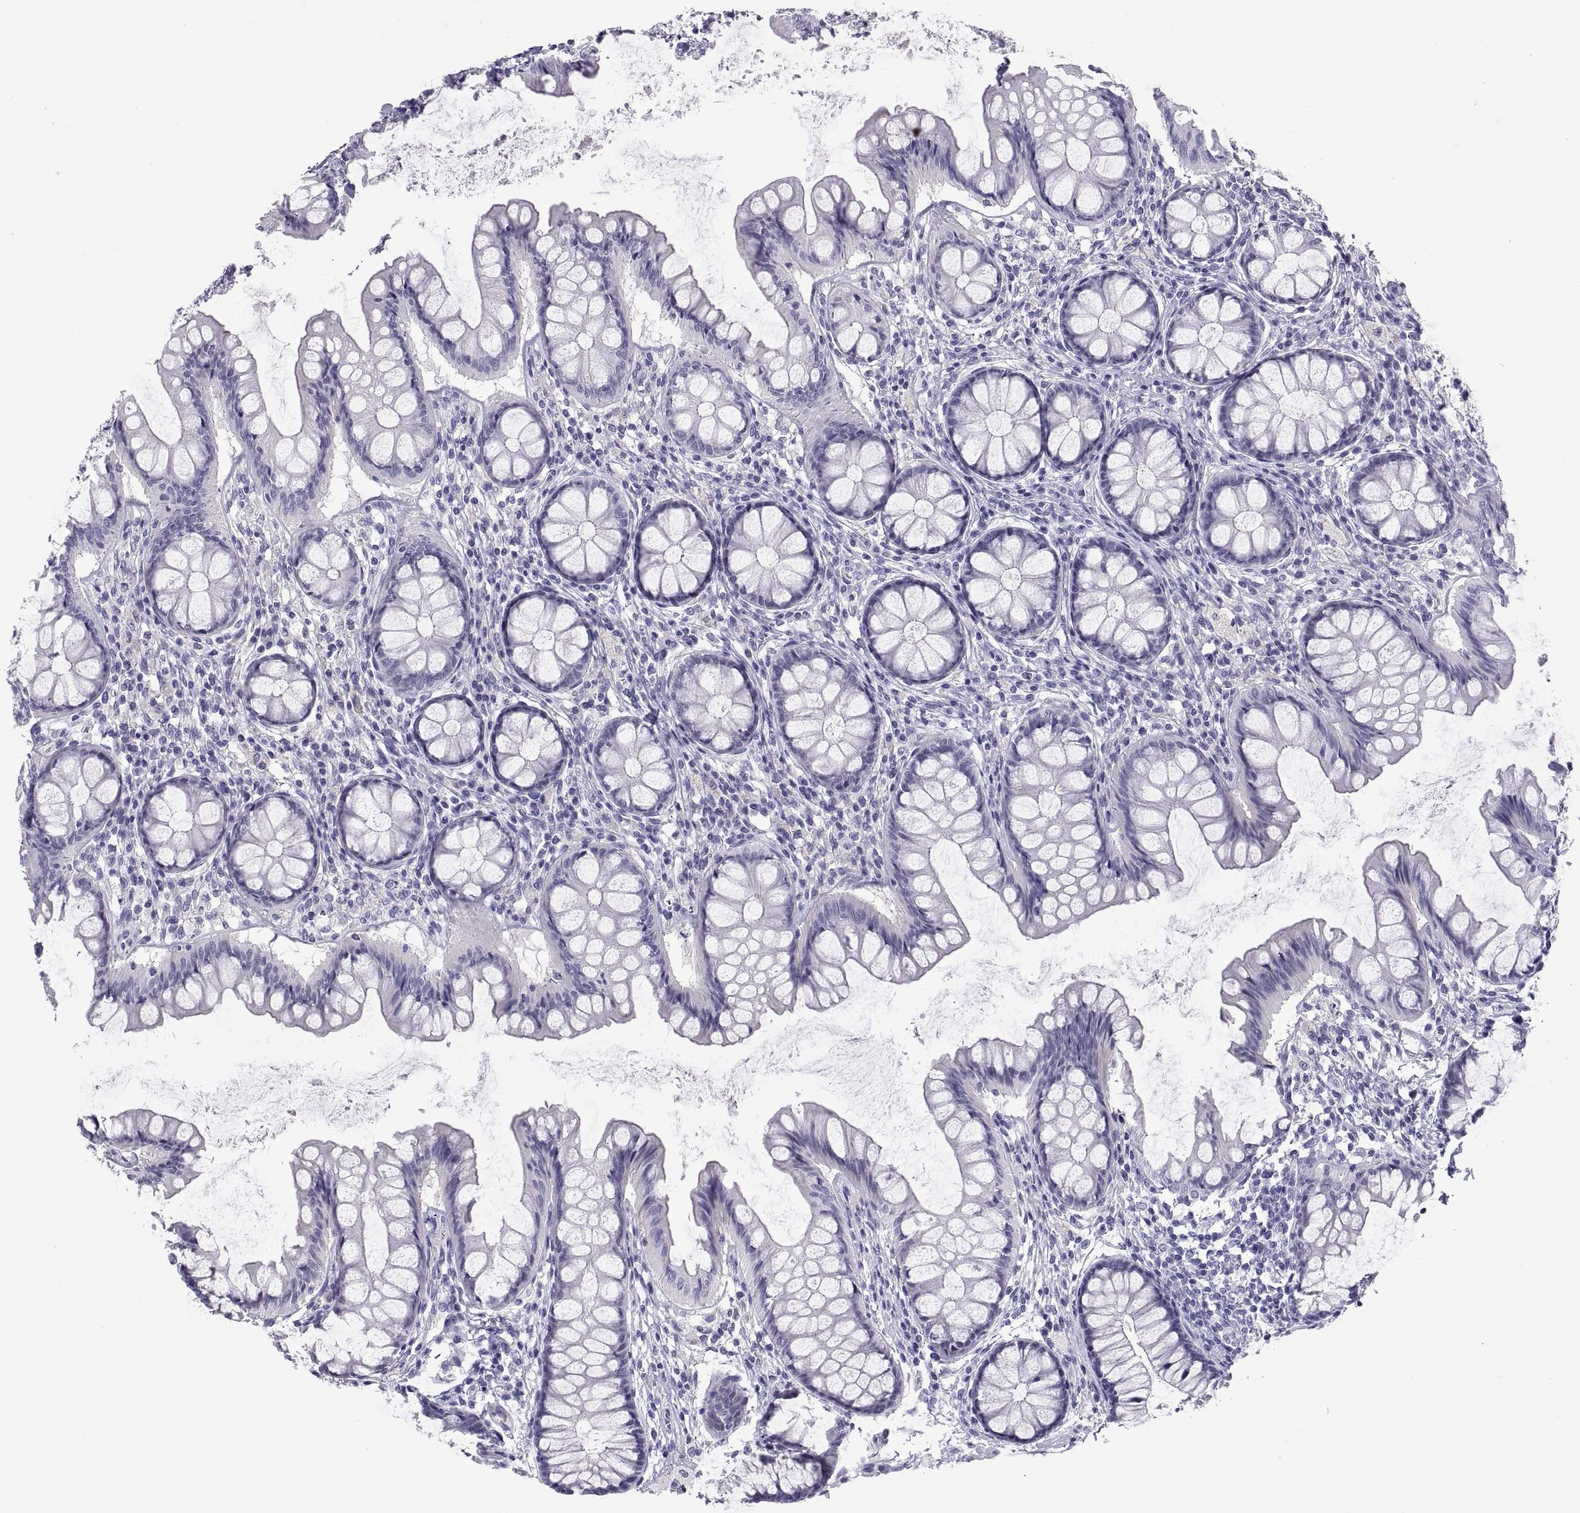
{"staining": {"intensity": "negative", "quantity": "none", "location": "none"}, "tissue": "colon", "cell_type": "Endothelial cells", "image_type": "normal", "snomed": [{"axis": "morphology", "description": "Normal tissue, NOS"}, {"axis": "topography", "description": "Colon"}], "caption": "This is an IHC micrograph of unremarkable human colon. There is no staining in endothelial cells.", "gene": "TEX13A", "patient": {"sex": "female", "age": 65}}